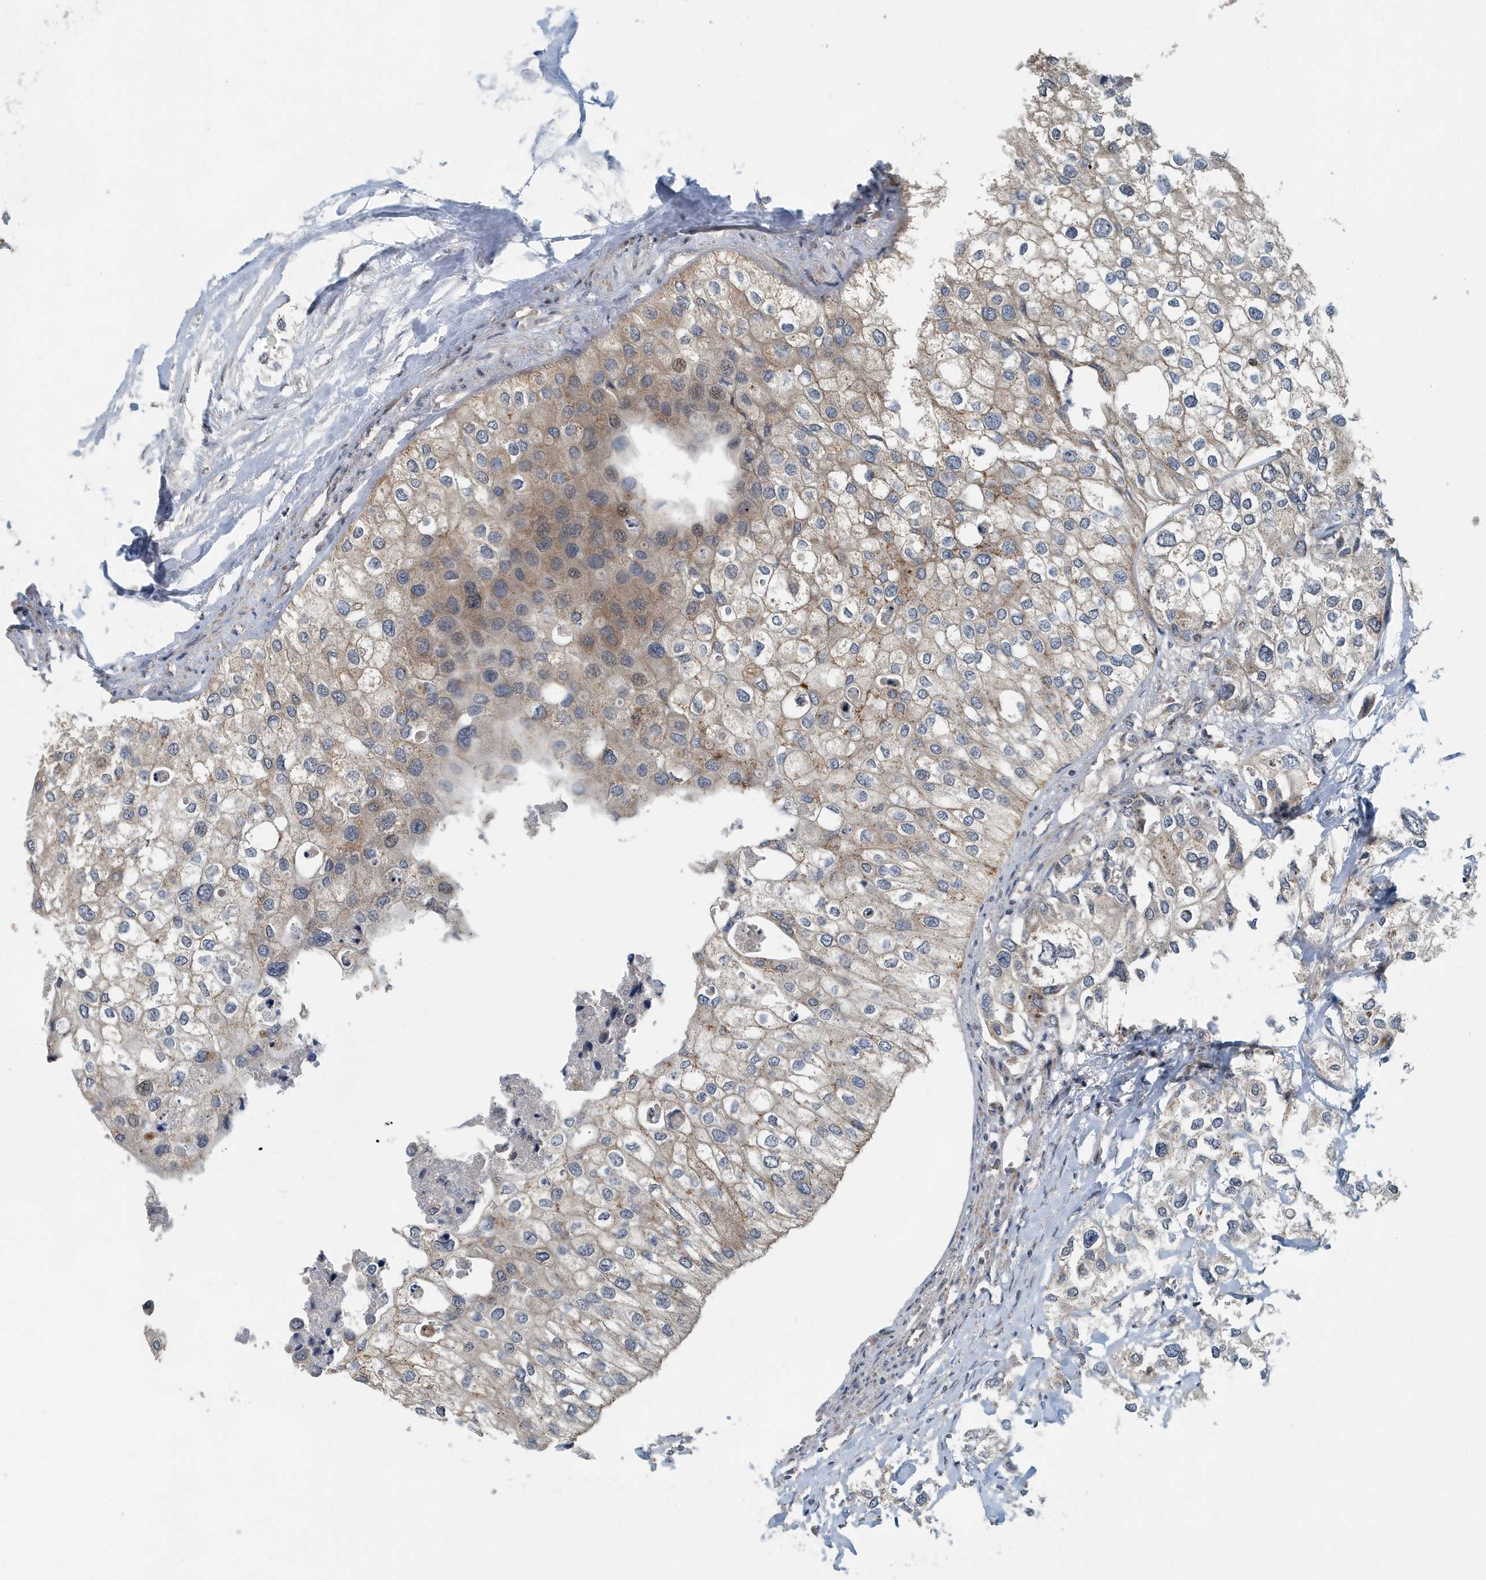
{"staining": {"intensity": "weak", "quantity": "25%-75%", "location": "cytoplasmic/membranous"}, "tissue": "urothelial cancer", "cell_type": "Tumor cells", "image_type": "cancer", "snomed": [{"axis": "morphology", "description": "Urothelial carcinoma, High grade"}, {"axis": "topography", "description": "Urinary bladder"}], "caption": "The immunohistochemical stain shows weak cytoplasmic/membranous expression in tumor cells of high-grade urothelial carcinoma tissue.", "gene": "KIF15", "patient": {"sex": "male", "age": 64}}